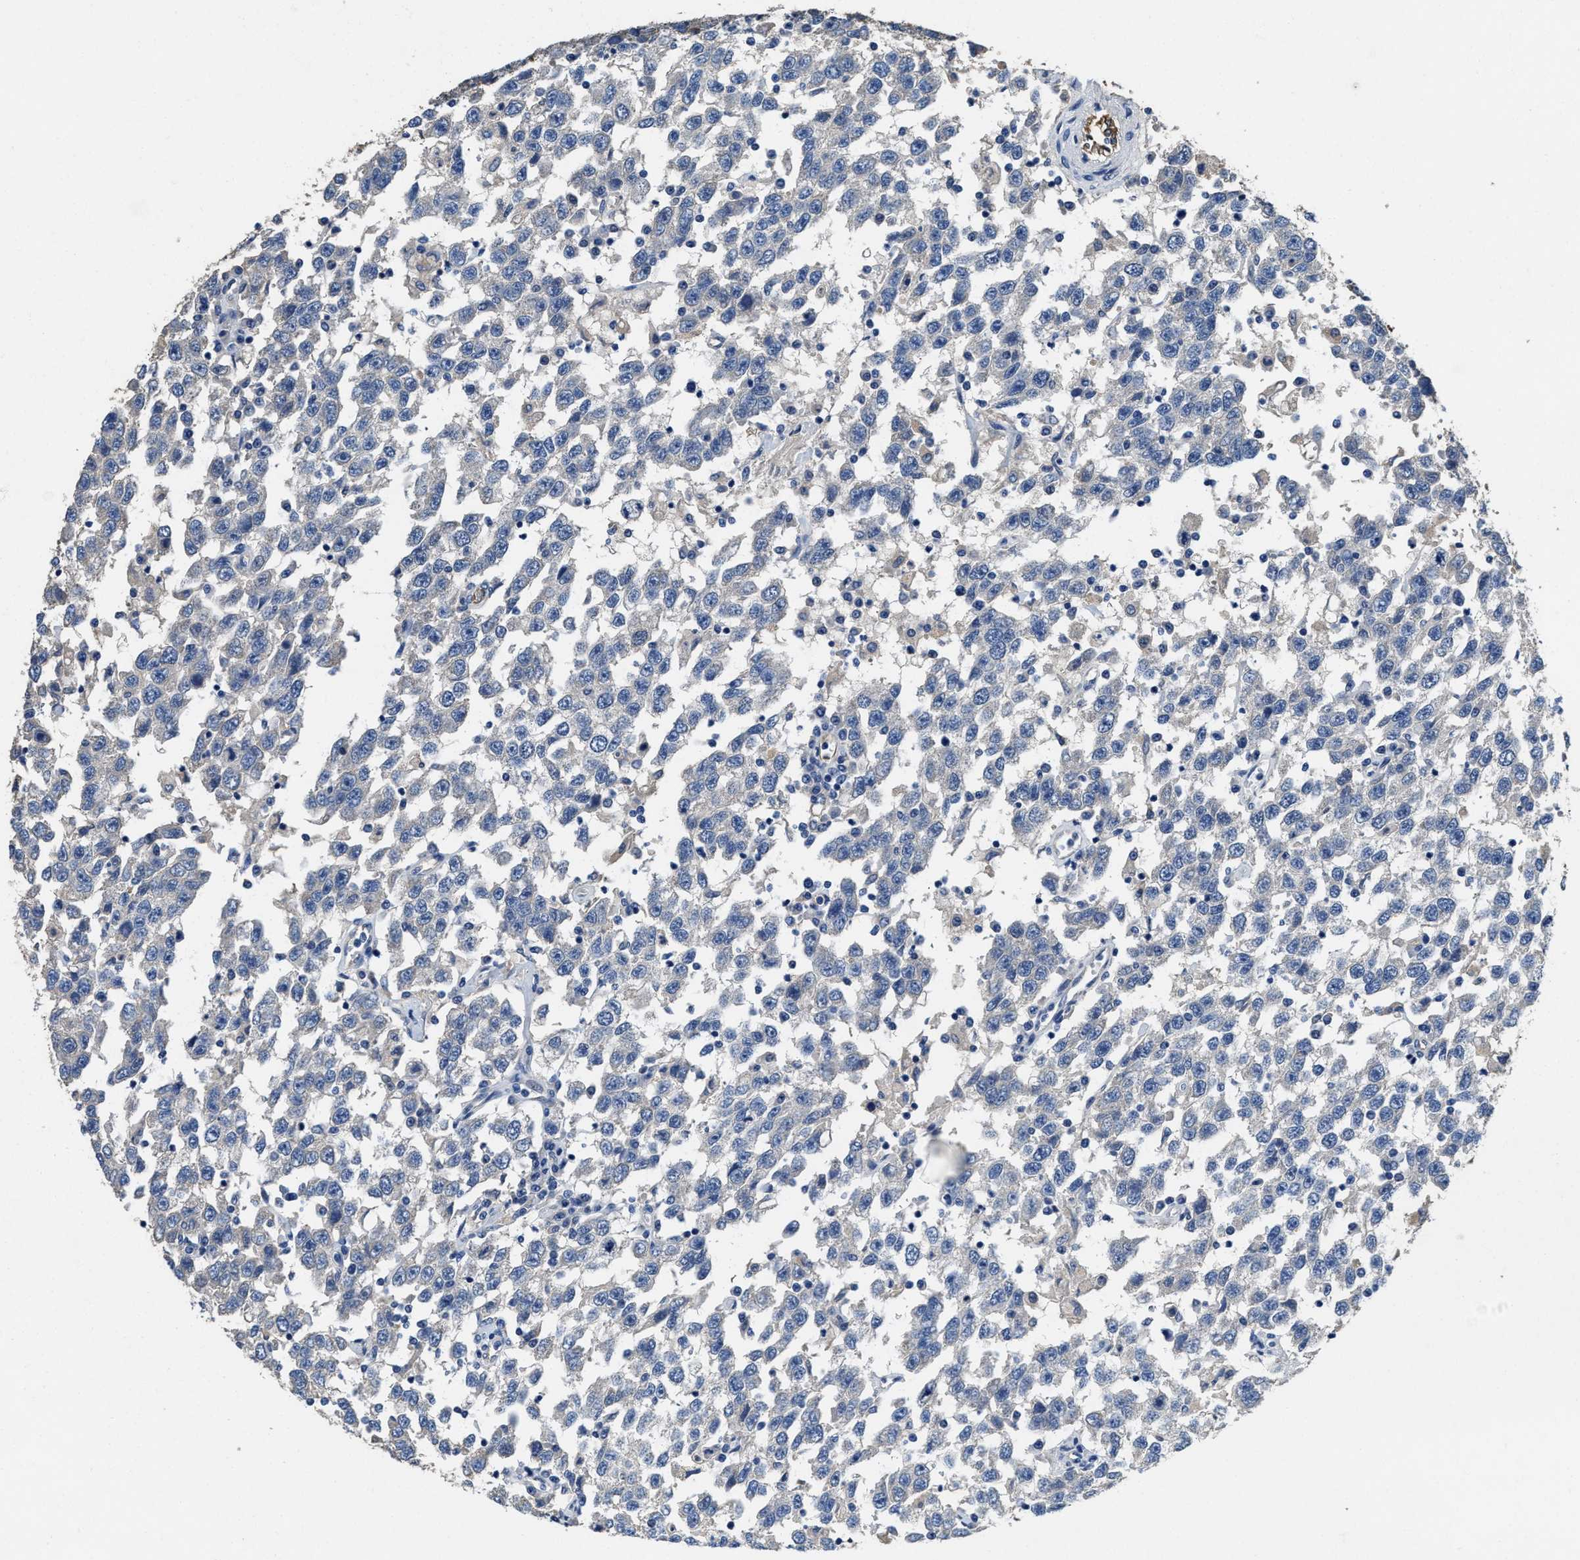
{"staining": {"intensity": "negative", "quantity": "none", "location": "none"}, "tissue": "testis cancer", "cell_type": "Tumor cells", "image_type": "cancer", "snomed": [{"axis": "morphology", "description": "Seminoma, NOS"}, {"axis": "topography", "description": "Testis"}], "caption": "An image of human testis seminoma is negative for staining in tumor cells. Nuclei are stained in blue.", "gene": "PEG10", "patient": {"sex": "male", "age": 41}}